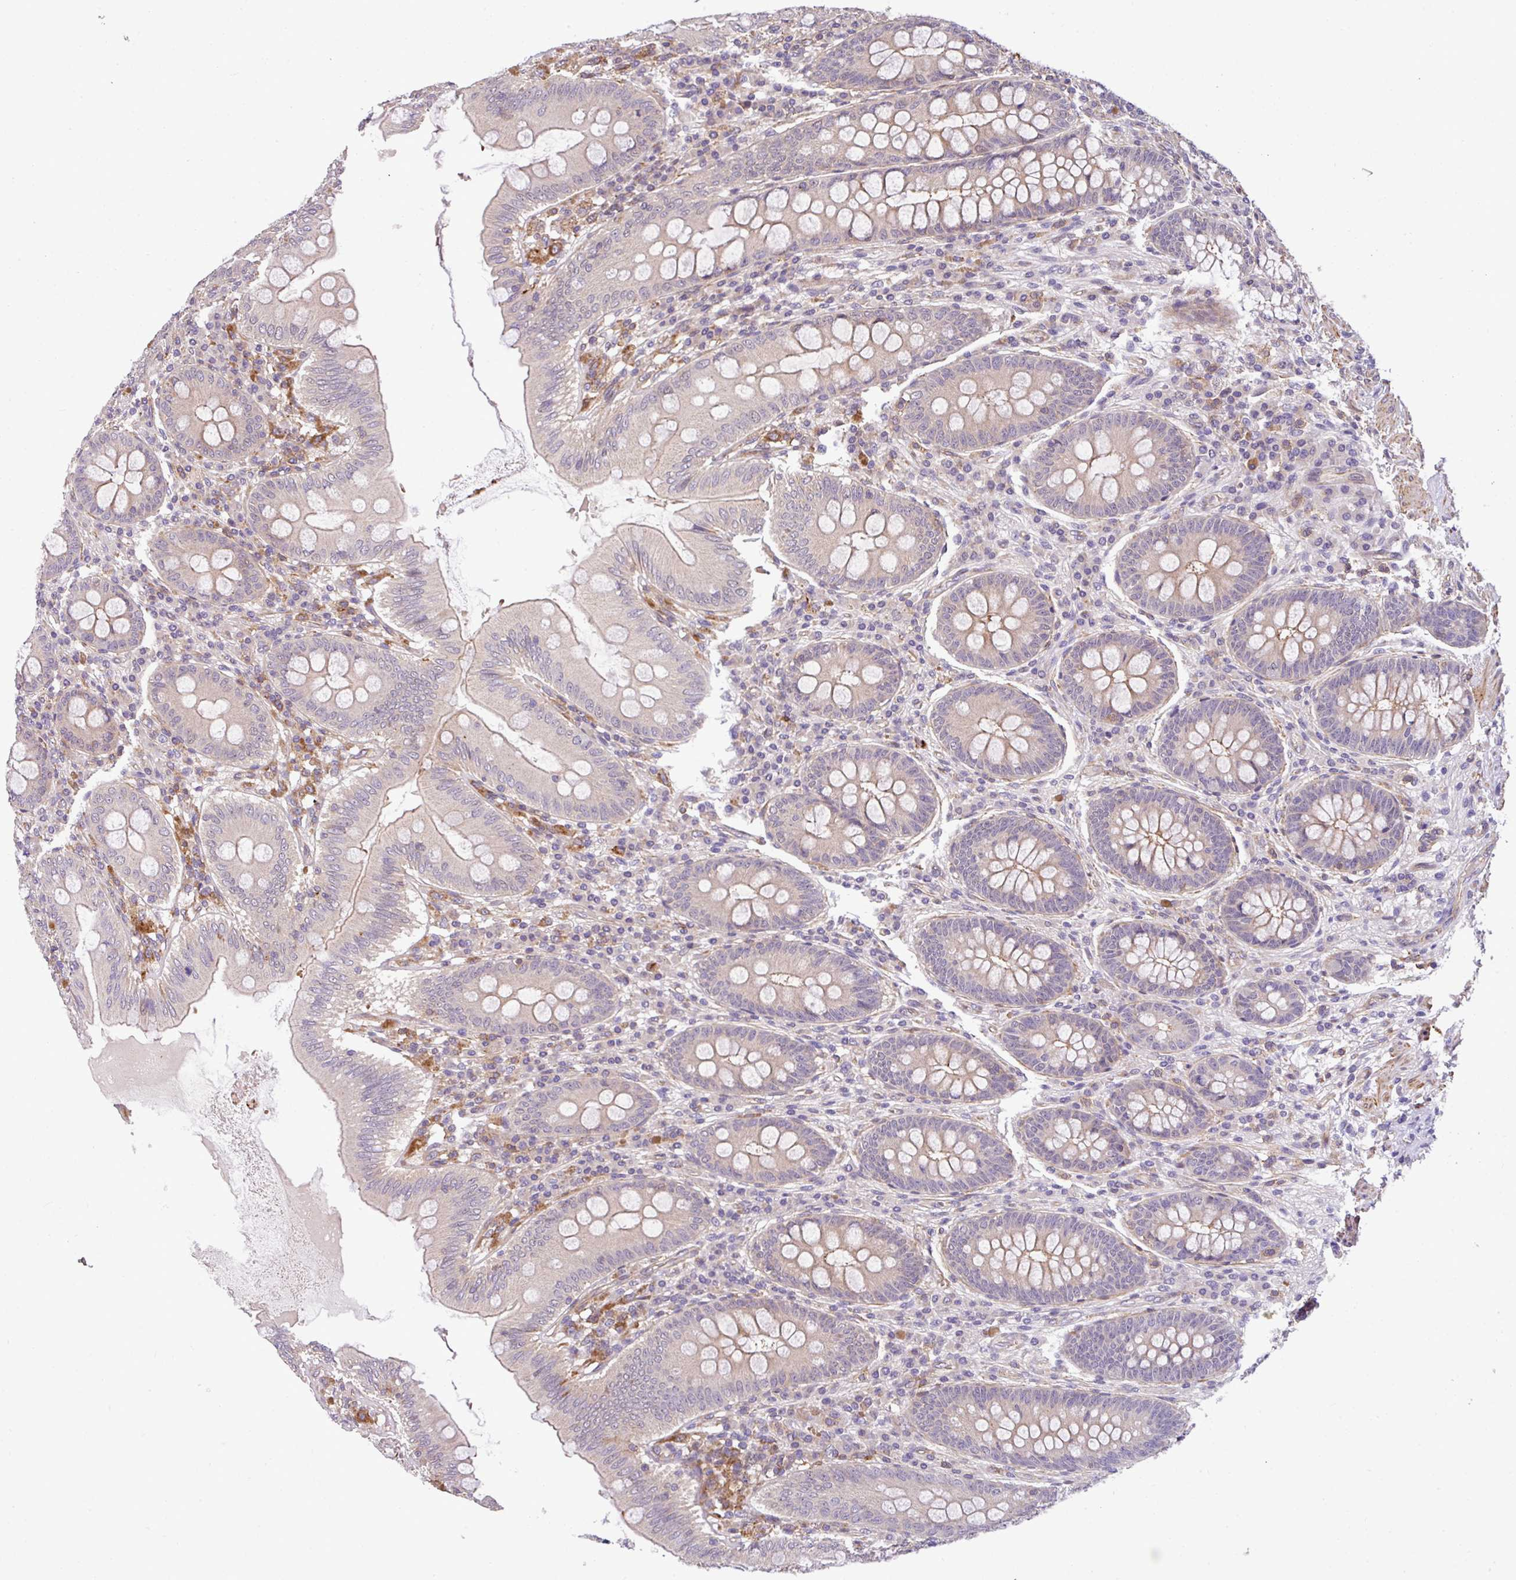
{"staining": {"intensity": "moderate", "quantity": "<25%", "location": "cytoplasmic/membranous"}, "tissue": "appendix", "cell_type": "Glandular cells", "image_type": "normal", "snomed": [{"axis": "morphology", "description": "Normal tissue, NOS"}, {"axis": "topography", "description": "Appendix"}], "caption": "Protein staining by IHC shows moderate cytoplasmic/membranous positivity in approximately <25% of glandular cells in normal appendix. Nuclei are stained in blue.", "gene": "CASS4", "patient": {"sex": "male", "age": 71}}